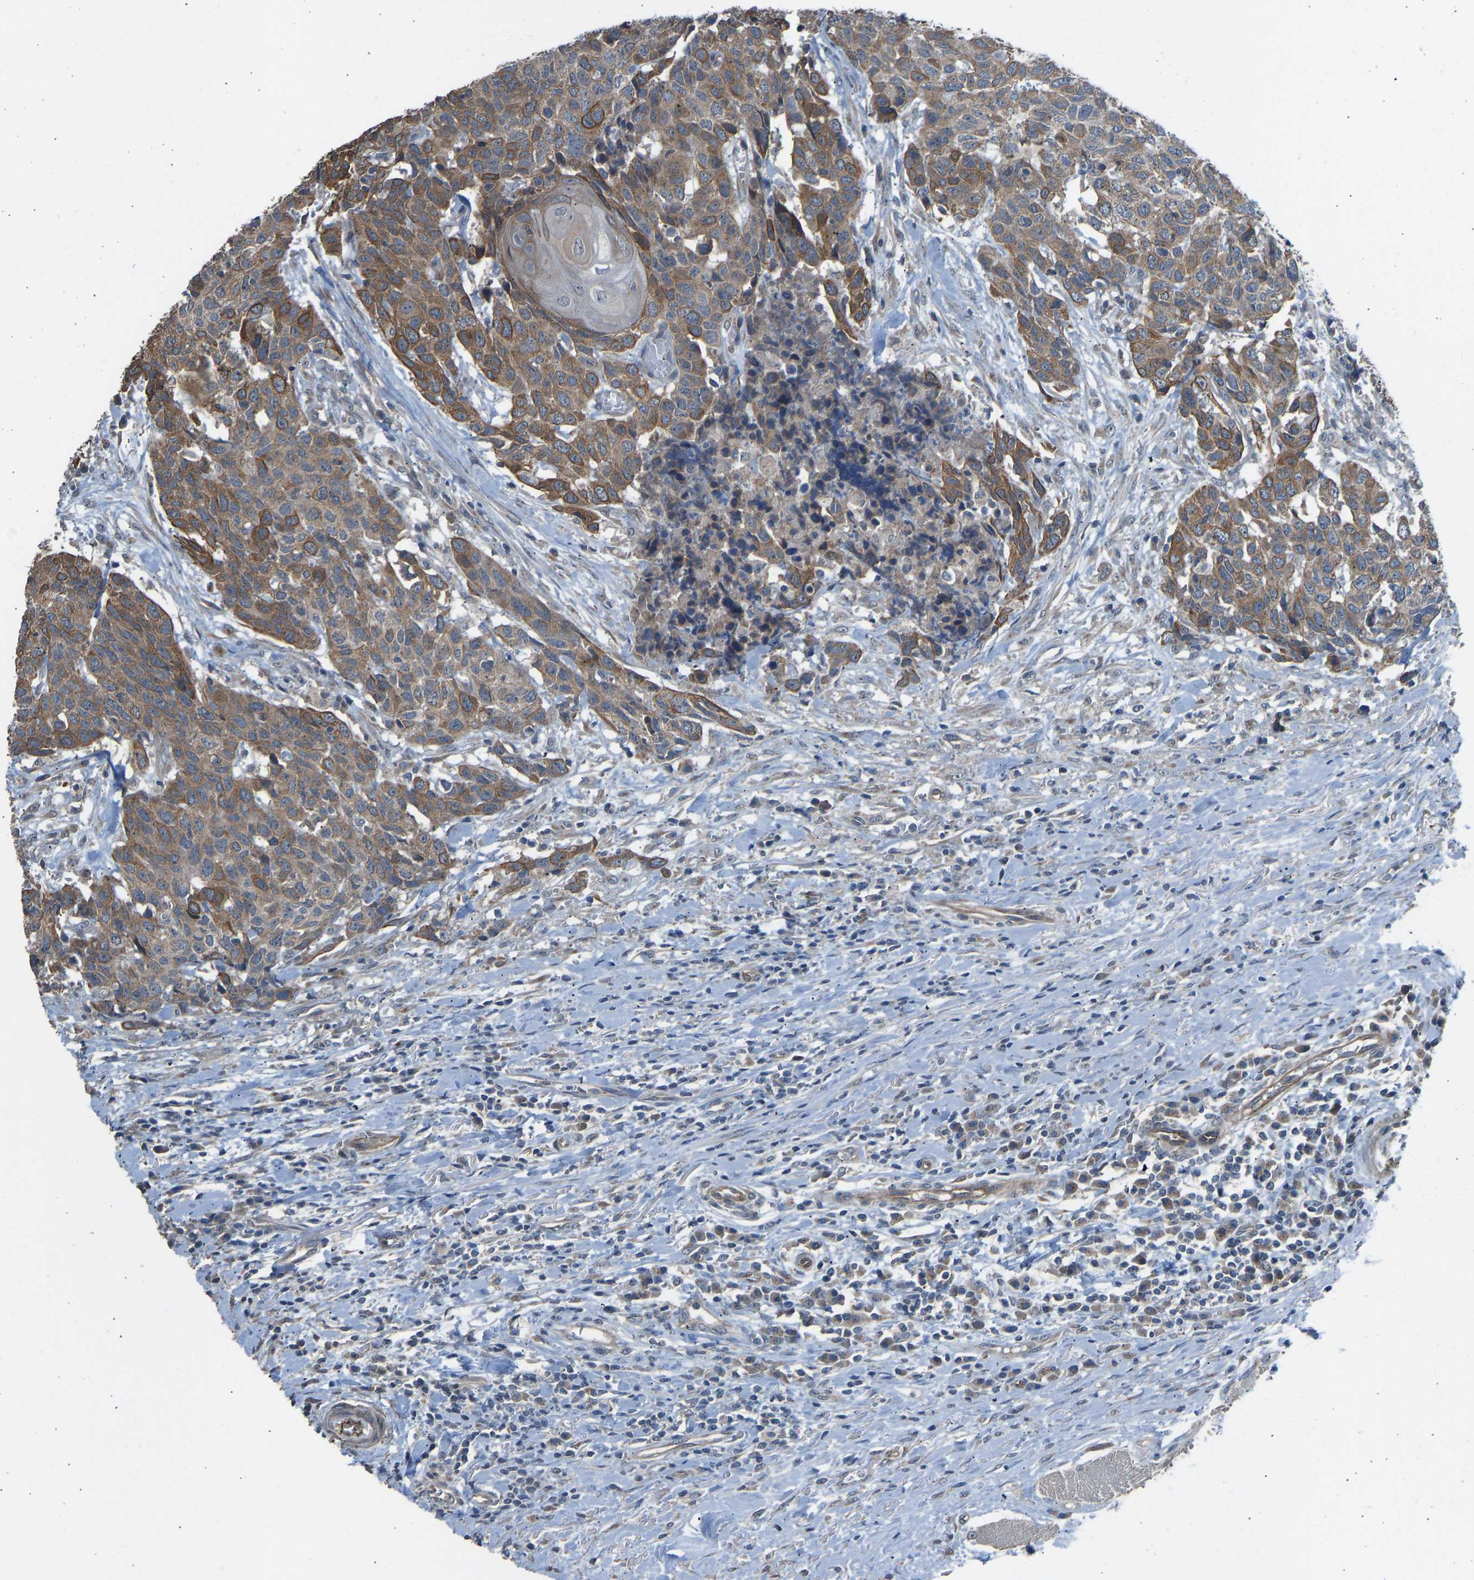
{"staining": {"intensity": "moderate", "quantity": ">75%", "location": "cytoplasmic/membranous"}, "tissue": "head and neck cancer", "cell_type": "Tumor cells", "image_type": "cancer", "snomed": [{"axis": "morphology", "description": "Squamous cell carcinoma, NOS"}, {"axis": "topography", "description": "Head-Neck"}], "caption": "Human head and neck cancer stained for a protein (brown) demonstrates moderate cytoplasmic/membranous positive staining in about >75% of tumor cells.", "gene": "SLC43A1", "patient": {"sex": "male", "age": 66}}